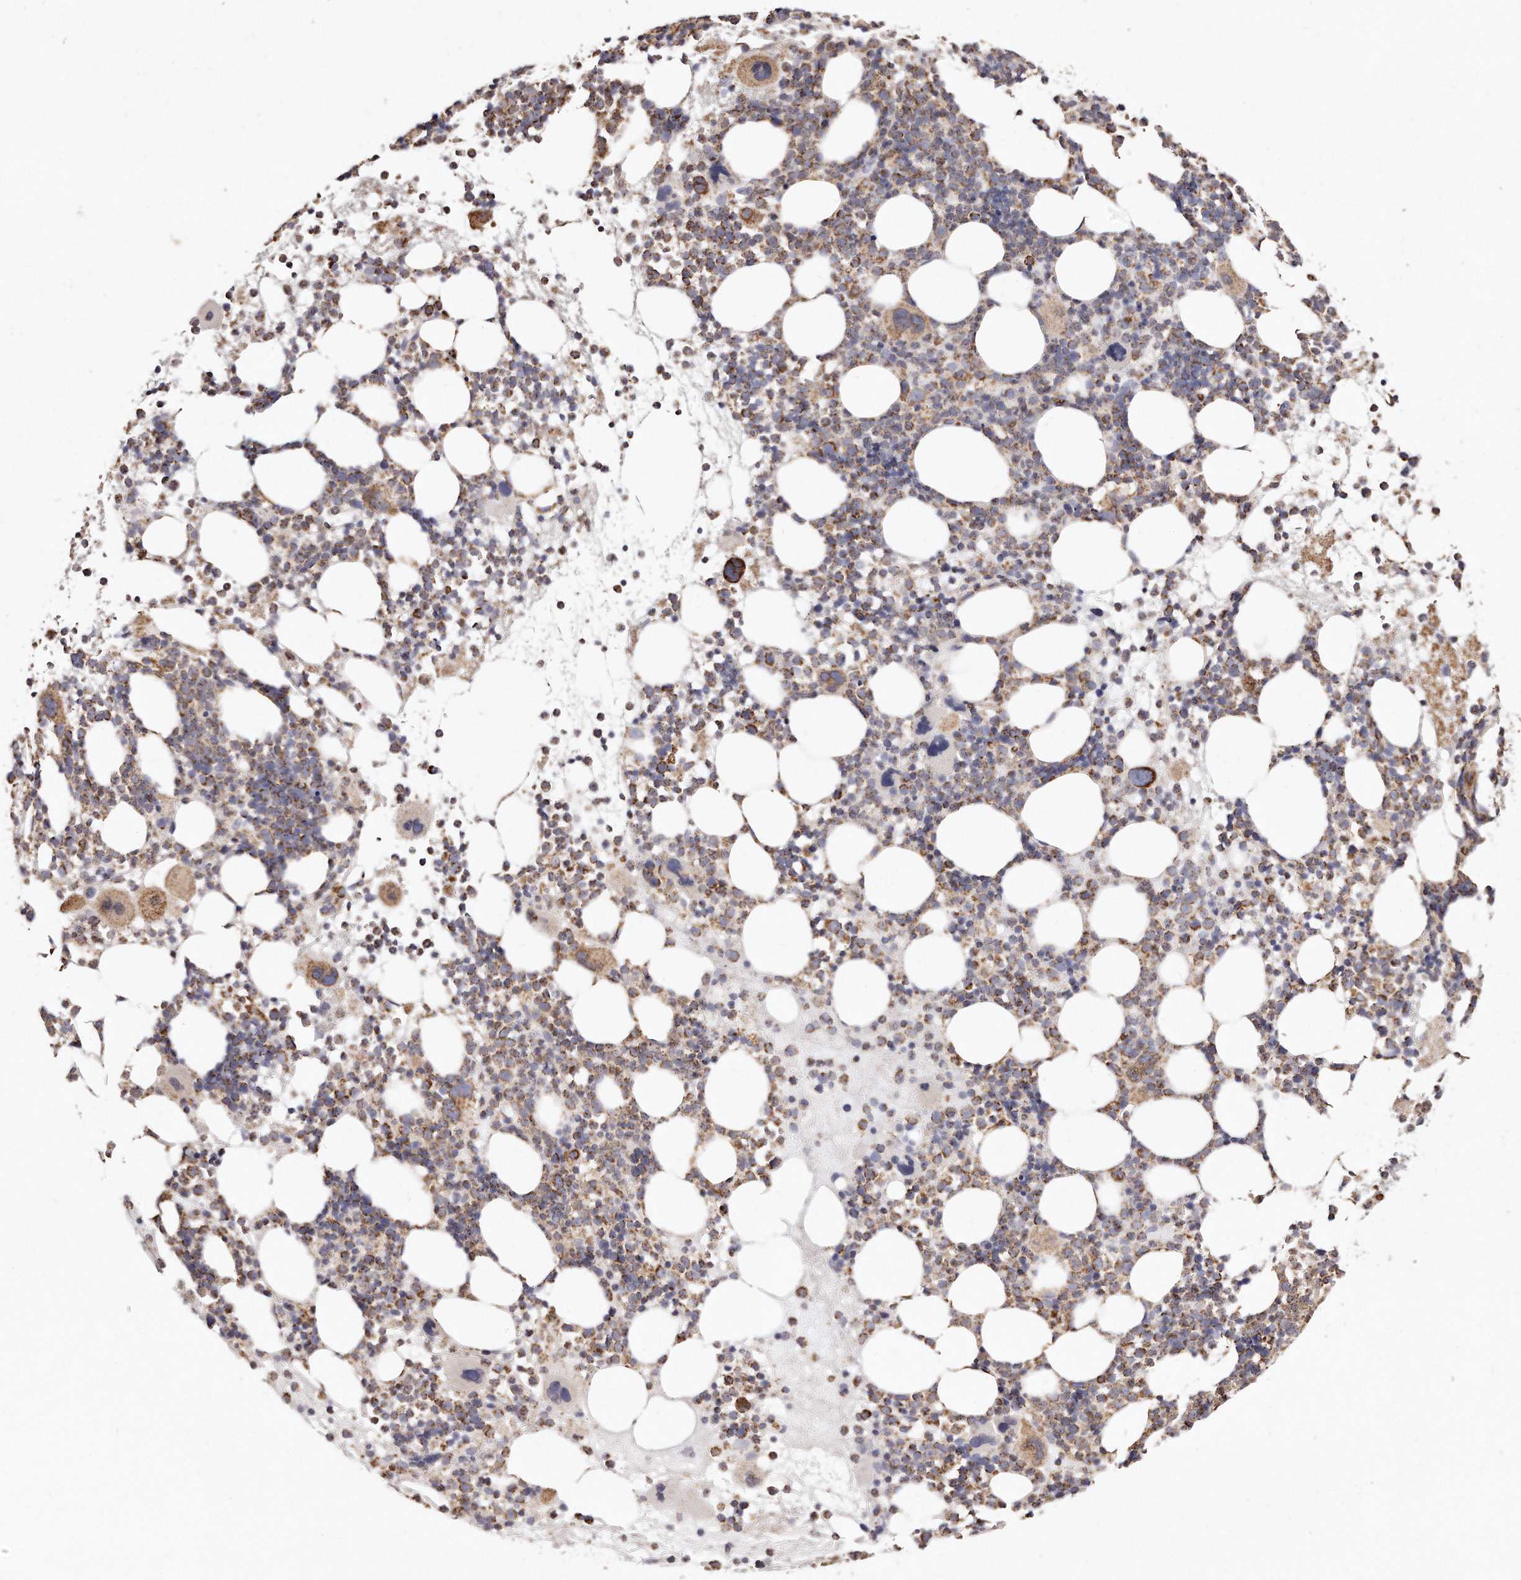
{"staining": {"intensity": "moderate", "quantity": ">75%", "location": "cytoplasmic/membranous"}, "tissue": "bone marrow", "cell_type": "Hematopoietic cells", "image_type": "normal", "snomed": [{"axis": "morphology", "description": "Normal tissue, NOS"}, {"axis": "topography", "description": "Bone marrow"}], "caption": "This histopathology image displays benign bone marrow stained with IHC to label a protein in brown. The cytoplasmic/membranous of hematopoietic cells show moderate positivity for the protein. Nuclei are counter-stained blue.", "gene": "RTKN", "patient": {"sex": "female", "age": 57}}